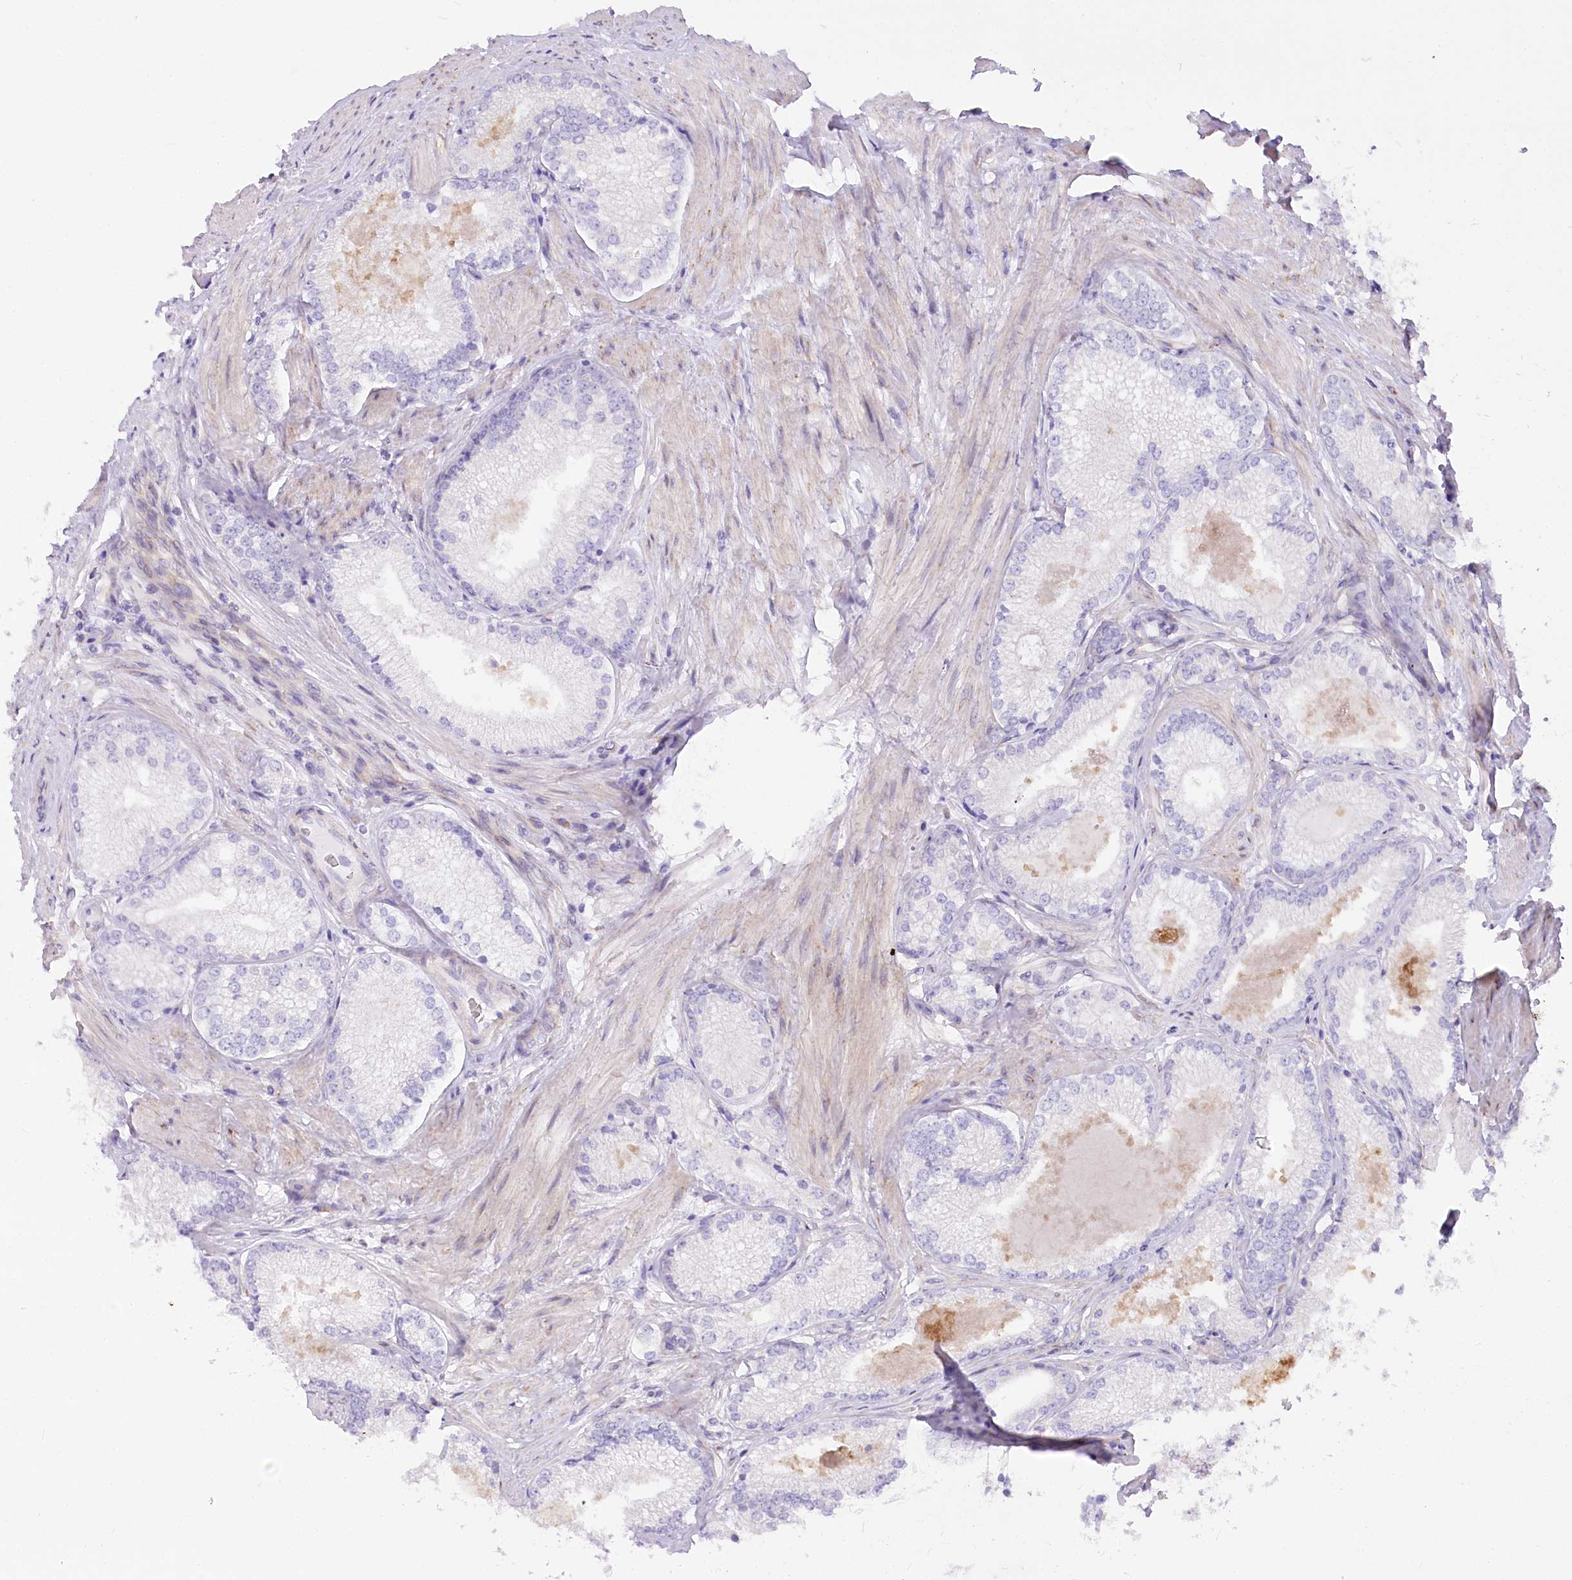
{"staining": {"intensity": "negative", "quantity": "none", "location": "none"}, "tissue": "prostate cancer", "cell_type": "Tumor cells", "image_type": "cancer", "snomed": [{"axis": "morphology", "description": "Adenocarcinoma, High grade"}, {"axis": "topography", "description": "Prostate"}], "caption": "The photomicrograph shows no significant expression in tumor cells of prostate cancer (high-grade adenocarcinoma).", "gene": "STT3B", "patient": {"sex": "male", "age": 66}}